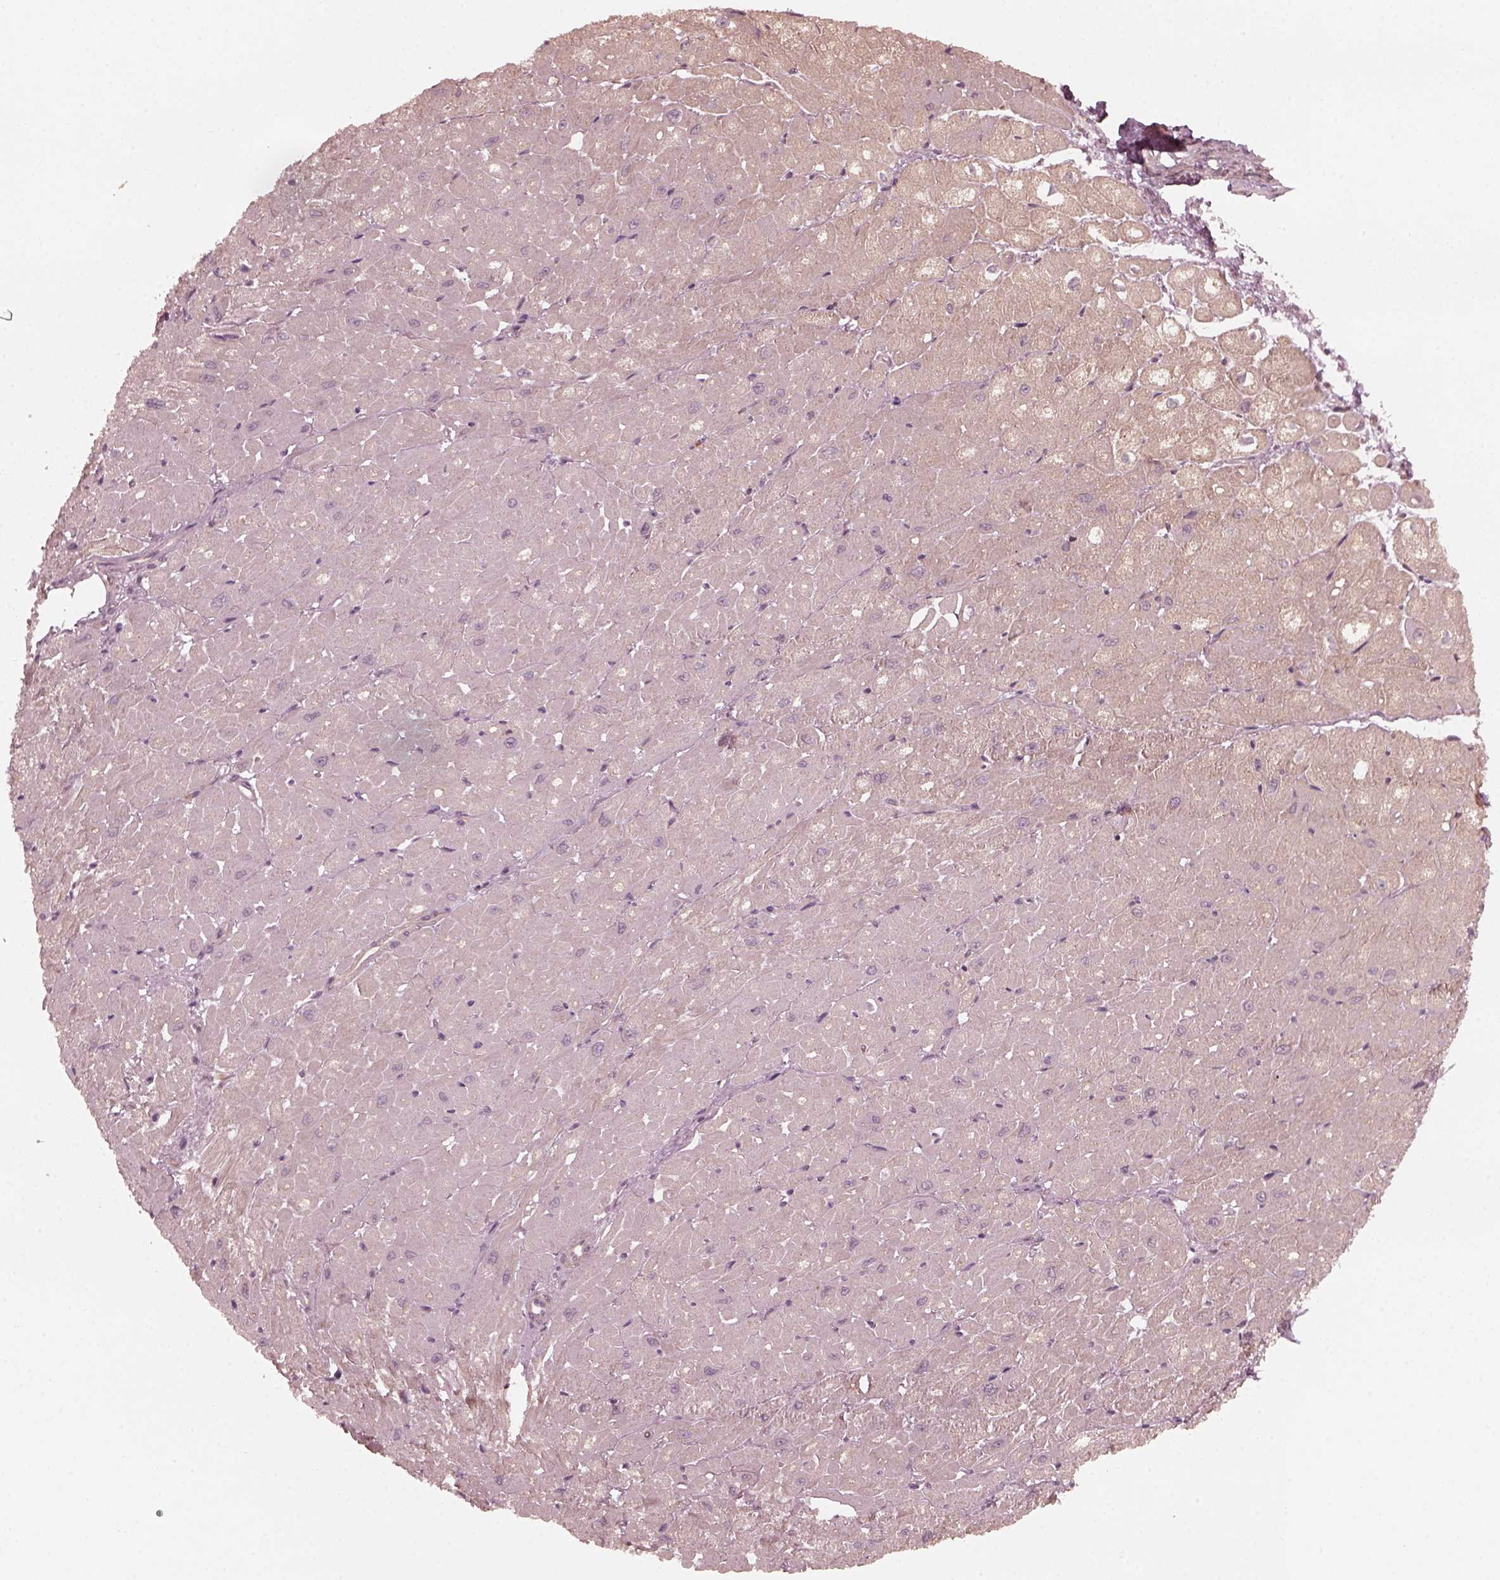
{"staining": {"intensity": "weak", "quantity": "<25%", "location": "cytoplasmic/membranous"}, "tissue": "heart muscle", "cell_type": "Cardiomyocytes", "image_type": "normal", "snomed": [{"axis": "morphology", "description": "Normal tissue, NOS"}, {"axis": "topography", "description": "Heart"}], "caption": "Immunohistochemistry (IHC) of unremarkable heart muscle displays no expression in cardiomyocytes. Brightfield microscopy of IHC stained with DAB (brown) and hematoxylin (blue), captured at high magnification.", "gene": "FAF2", "patient": {"sex": "male", "age": 62}}